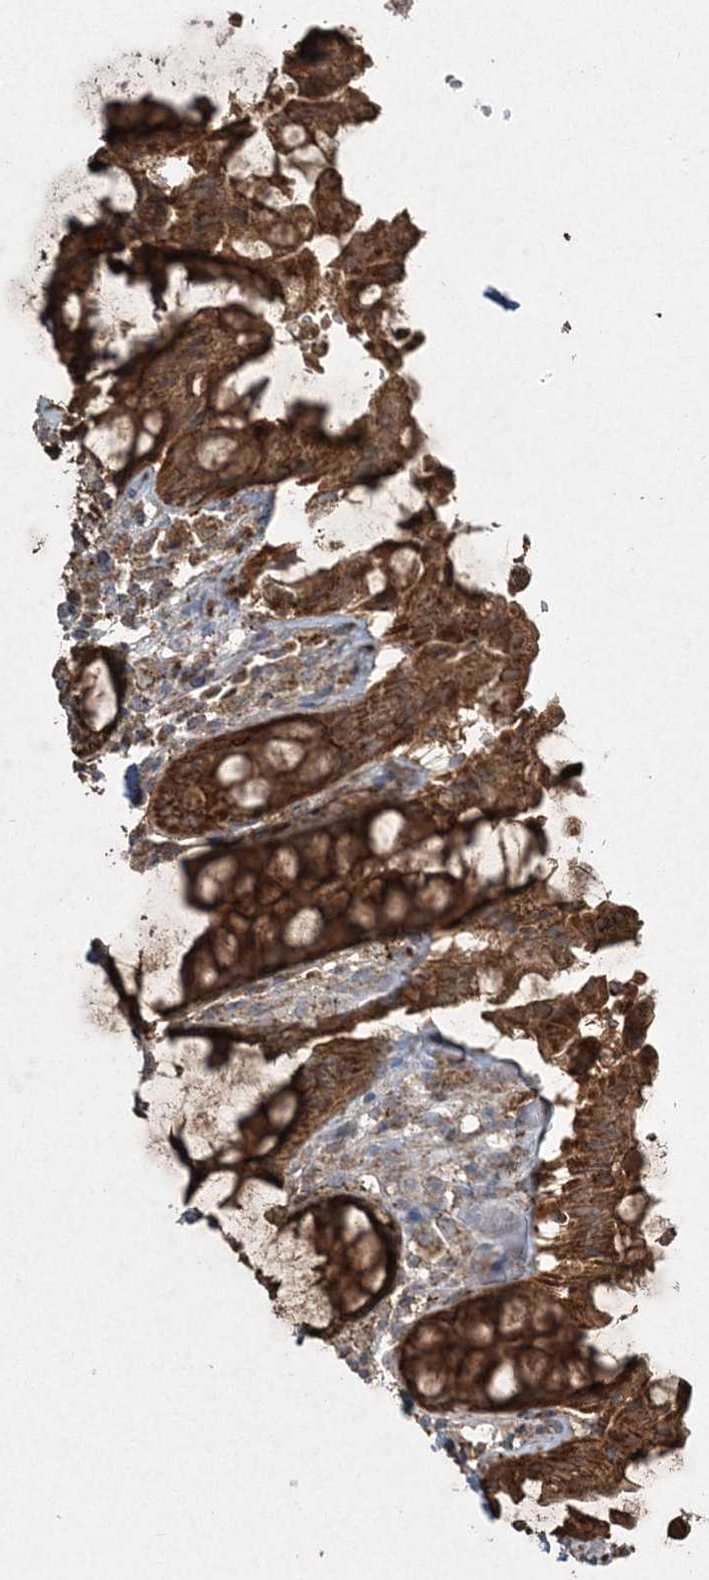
{"staining": {"intensity": "strong", "quantity": ">75%", "location": "cytoplasmic/membranous"}, "tissue": "rectum", "cell_type": "Glandular cells", "image_type": "normal", "snomed": [{"axis": "morphology", "description": "Normal tissue, NOS"}, {"axis": "topography", "description": "Rectum"}], "caption": "A histopathology image showing strong cytoplasmic/membranous positivity in about >75% of glandular cells in normal rectum, as visualized by brown immunohistochemical staining.", "gene": "GRSF1", "patient": {"sex": "male", "age": 64}}